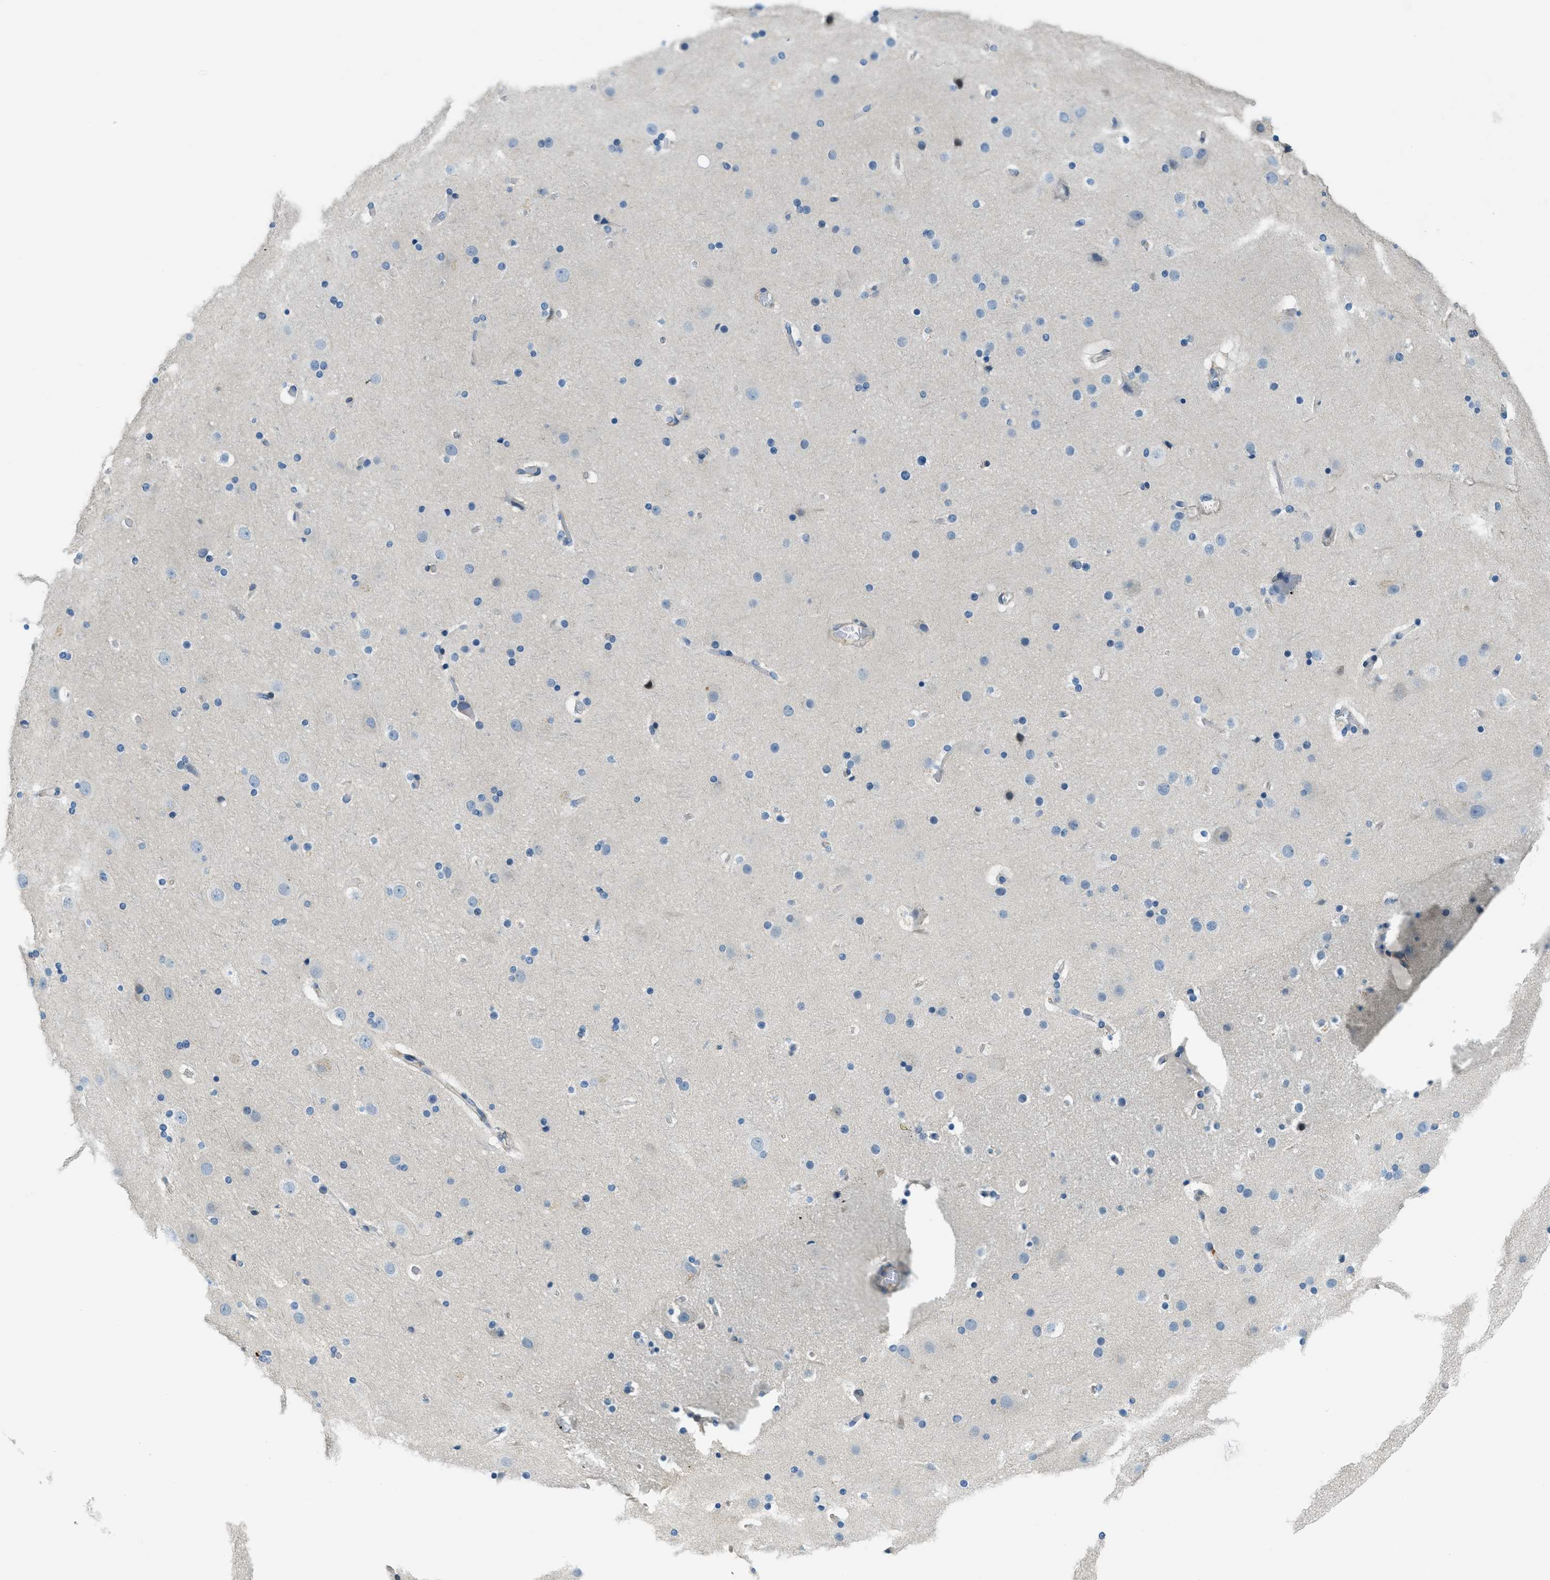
{"staining": {"intensity": "negative", "quantity": "none", "location": "none"}, "tissue": "cerebral cortex", "cell_type": "Endothelial cells", "image_type": "normal", "snomed": [{"axis": "morphology", "description": "Normal tissue, NOS"}, {"axis": "topography", "description": "Cerebral cortex"}], "caption": "An image of human cerebral cortex is negative for staining in endothelial cells. (Stains: DAB (3,3'-diaminobenzidine) immunohistochemistry (IHC) with hematoxylin counter stain, Microscopy: brightfield microscopy at high magnification).", "gene": "CYP4X1", "patient": {"sex": "male", "age": 57}}